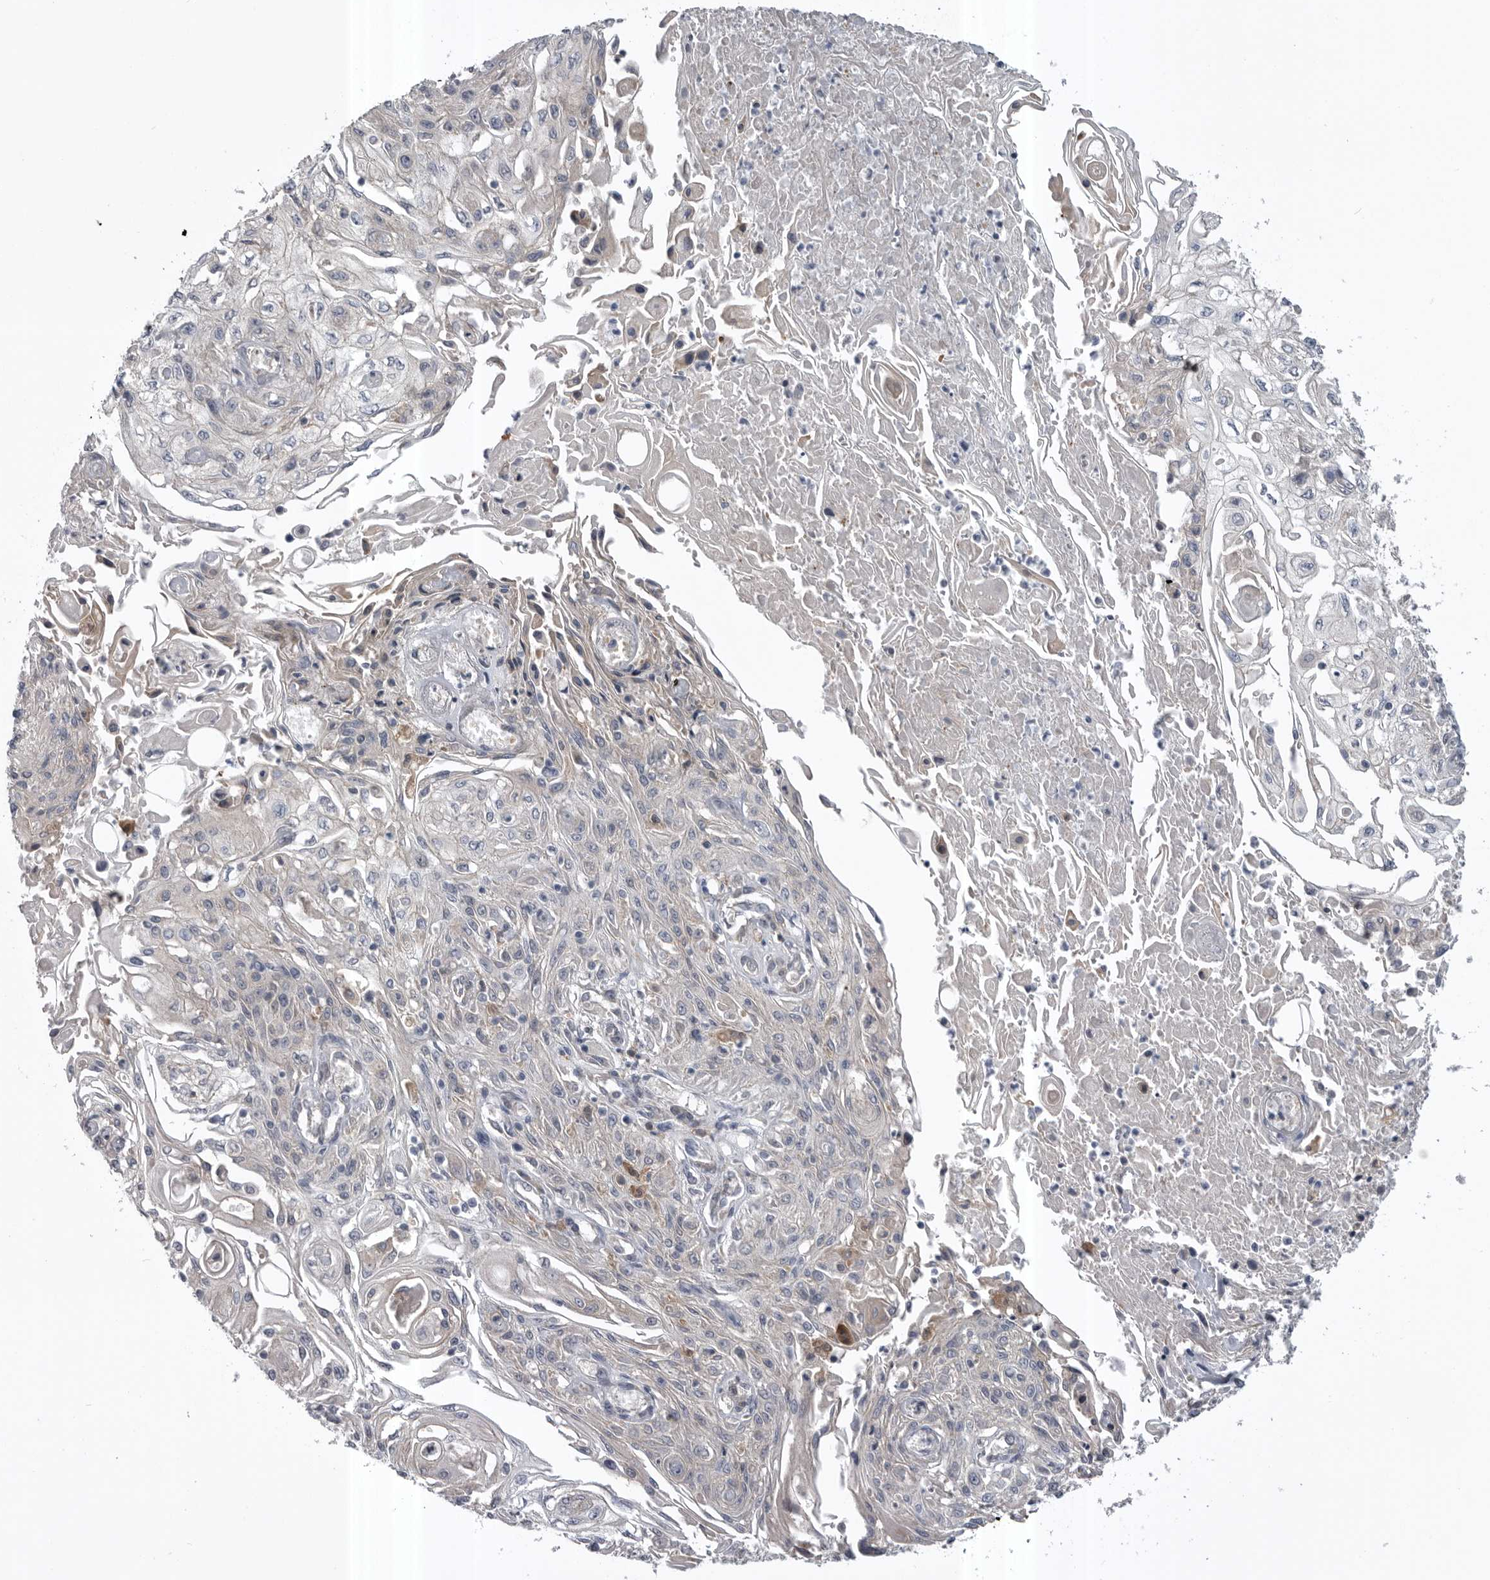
{"staining": {"intensity": "negative", "quantity": "none", "location": "none"}, "tissue": "skin cancer", "cell_type": "Tumor cells", "image_type": "cancer", "snomed": [{"axis": "morphology", "description": "Squamous cell carcinoma, NOS"}, {"axis": "morphology", "description": "Squamous cell carcinoma, metastatic, NOS"}, {"axis": "topography", "description": "Skin"}, {"axis": "topography", "description": "Lymph node"}], "caption": "IHC micrograph of human skin cancer stained for a protein (brown), which displays no expression in tumor cells.", "gene": "RAB3GAP2", "patient": {"sex": "male", "age": 75}}